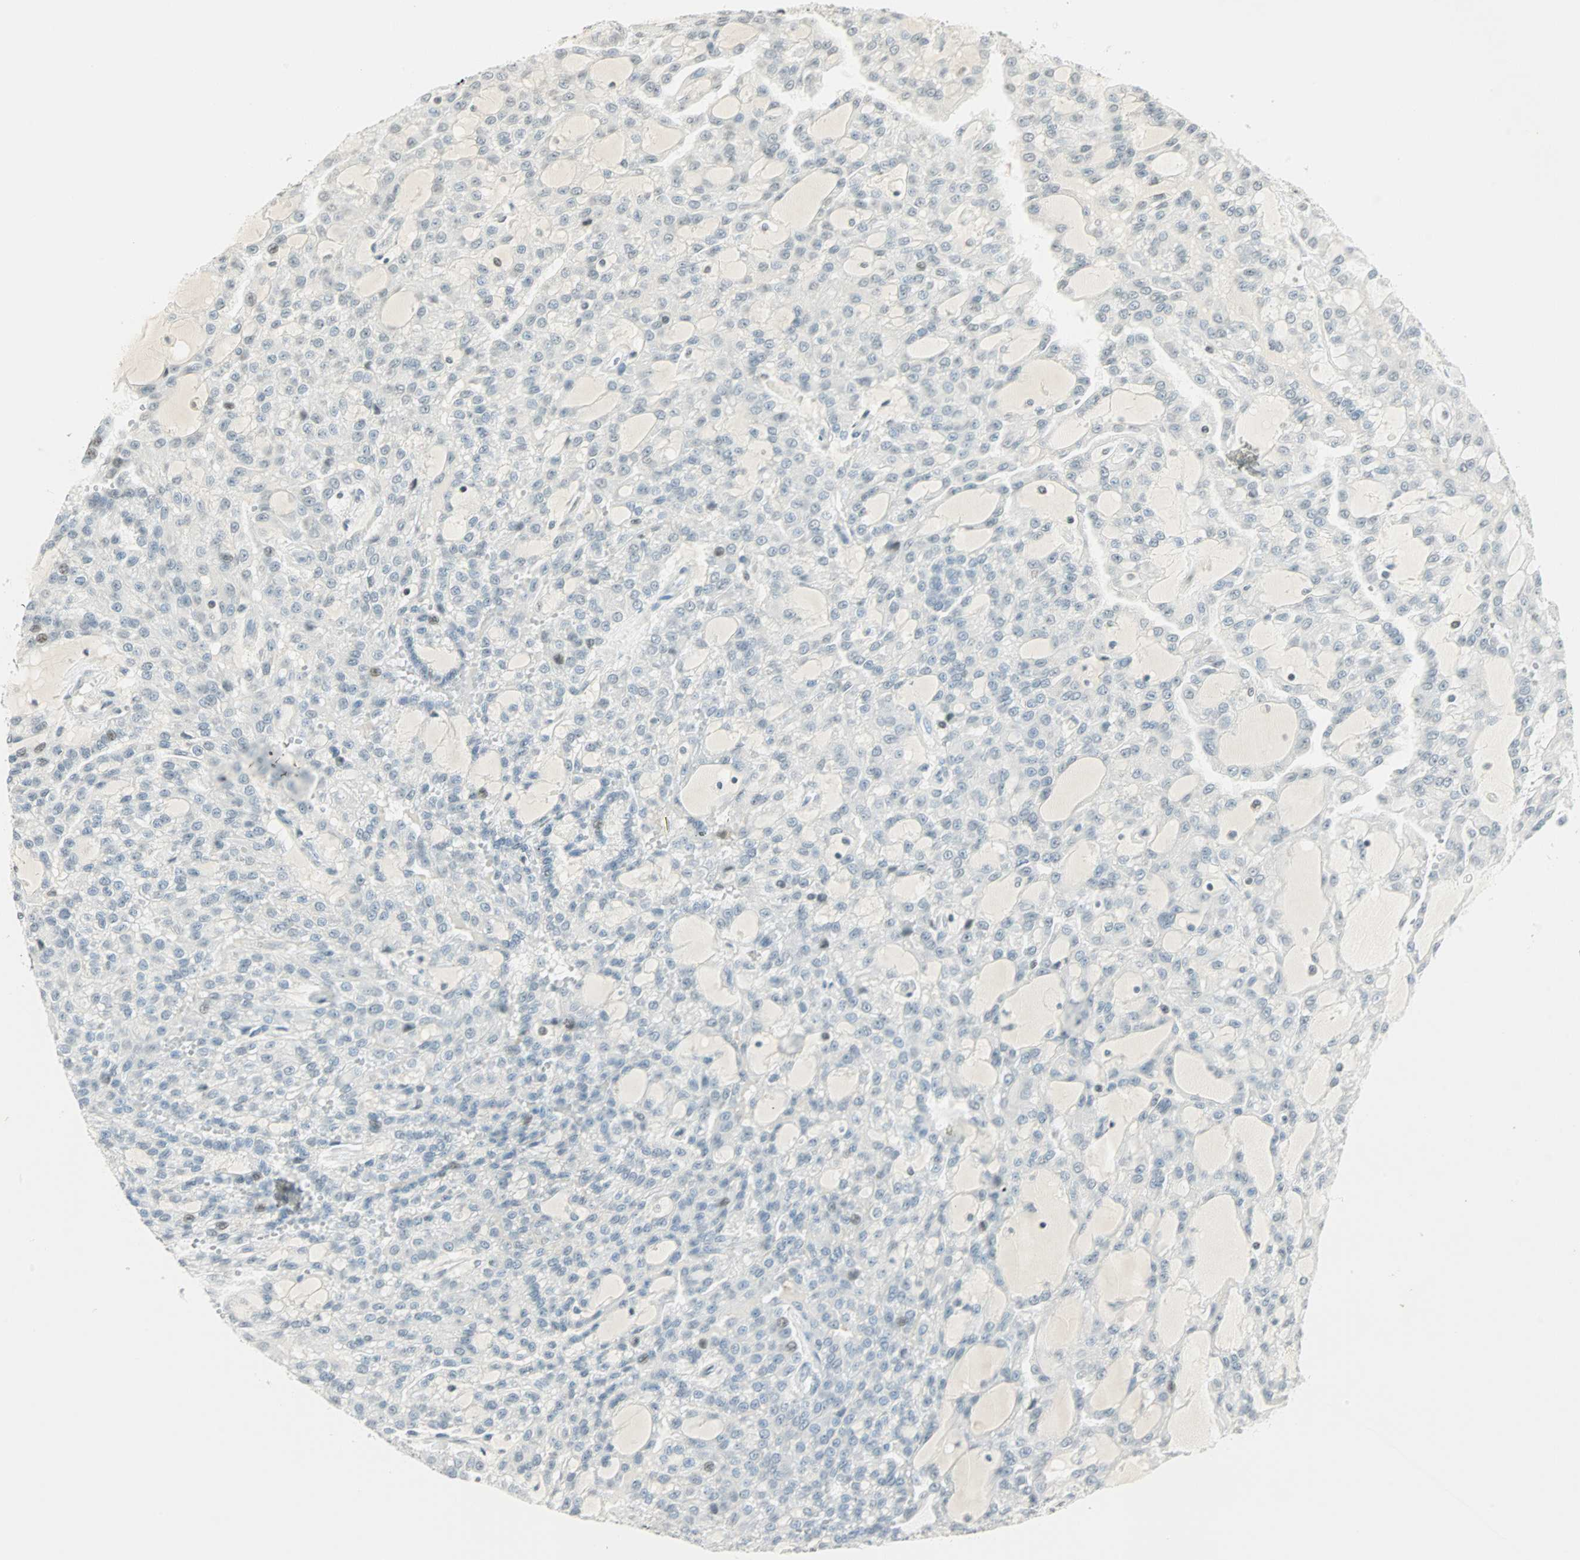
{"staining": {"intensity": "weak", "quantity": "<25%", "location": "nuclear"}, "tissue": "renal cancer", "cell_type": "Tumor cells", "image_type": "cancer", "snomed": [{"axis": "morphology", "description": "Adenocarcinoma, NOS"}, {"axis": "topography", "description": "Kidney"}], "caption": "DAB (3,3'-diaminobenzidine) immunohistochemical staining of renal adenocarcinoma demonstrates no significant expression in tumor cells.", "gene": "SMAD3", "patient": {"sex": "male", "age": 63}}